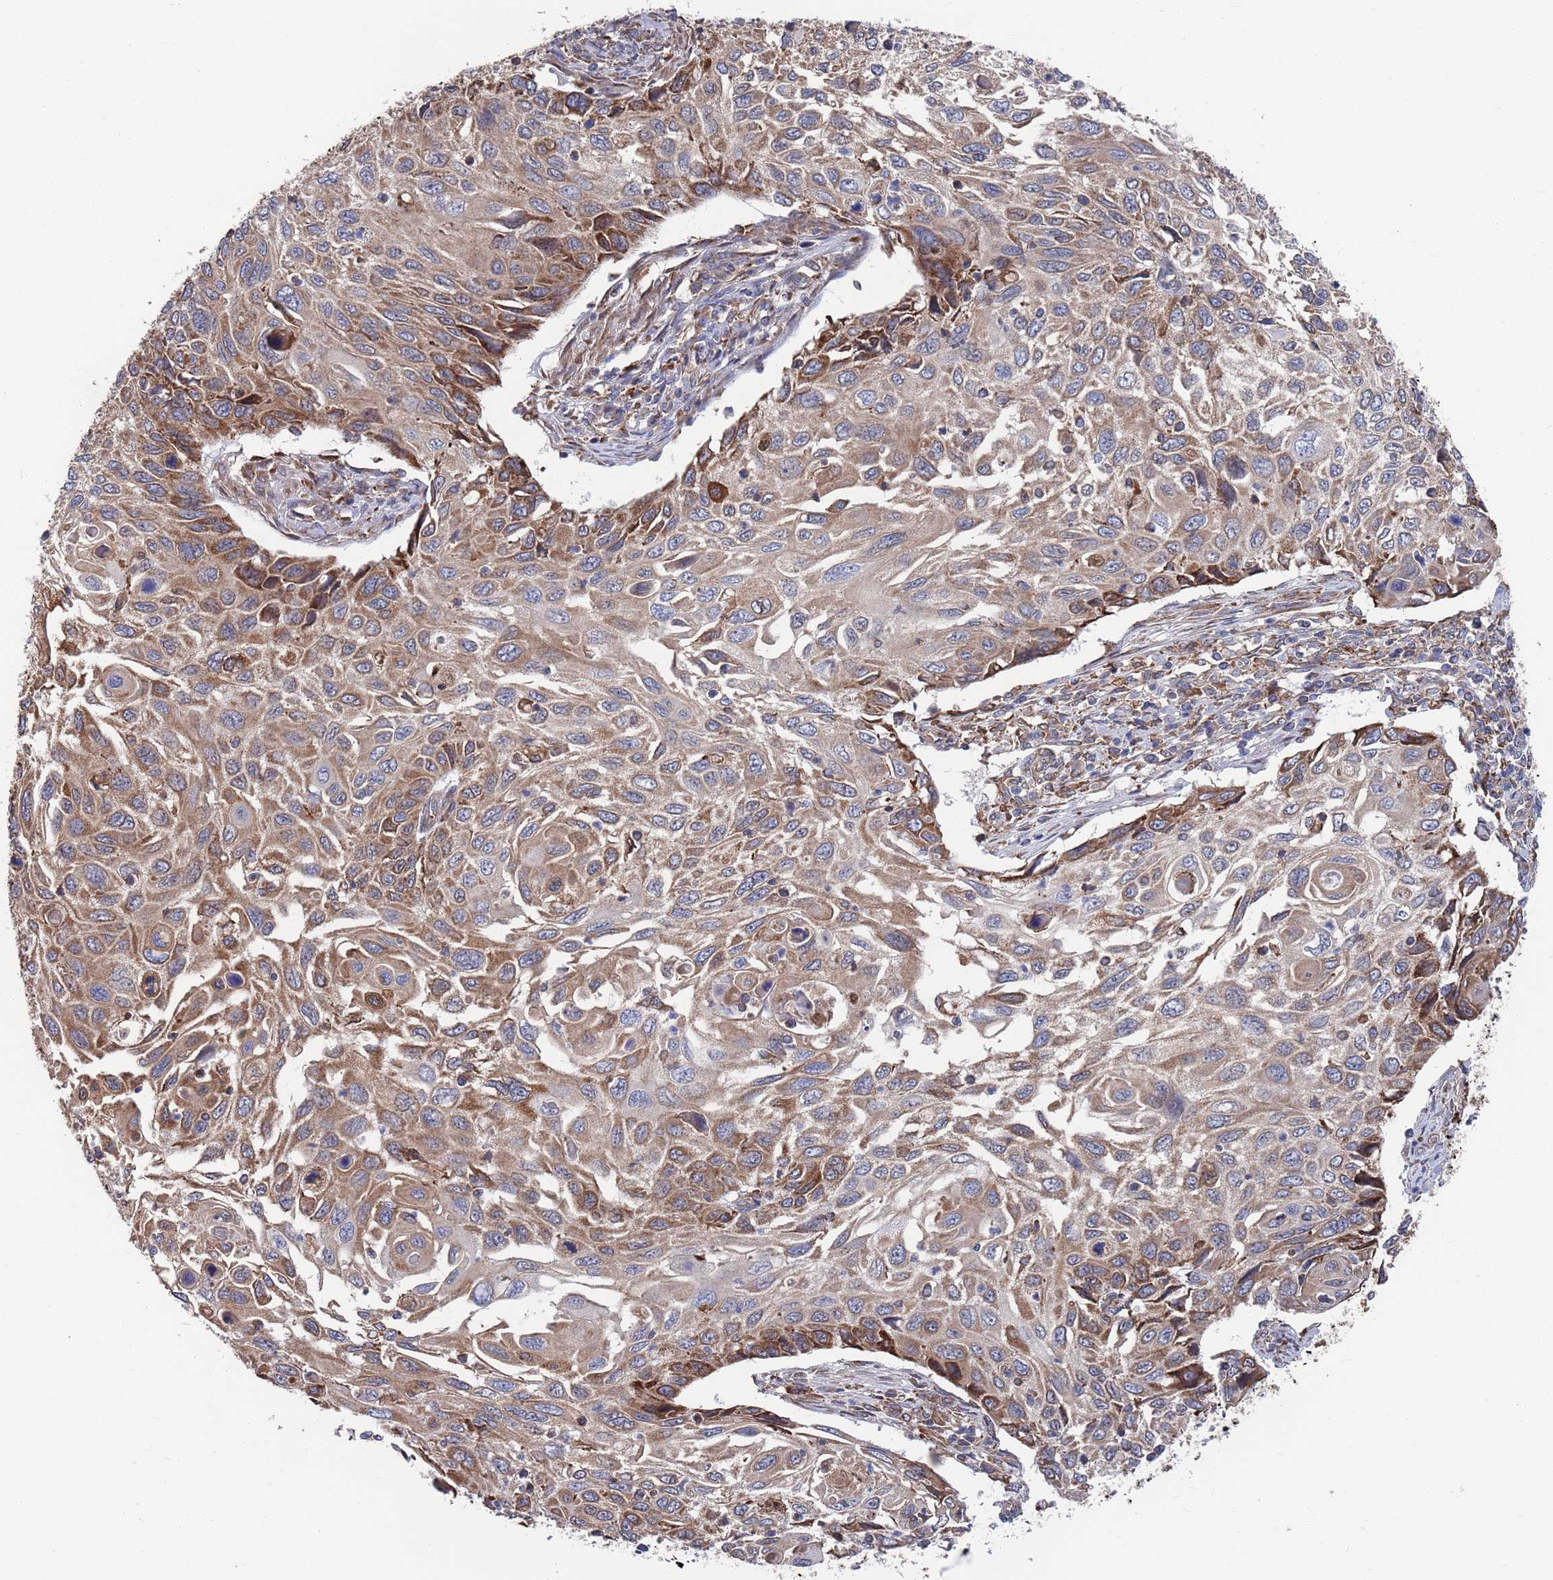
{"staining": {"intensity": "moderate", "quantity": ">75%", "location": "cytoplasmic/membranous"}, "tissue": "cervical cancer", "cell_type": "Tumor cells", "image_type": "cancer", "snomed": [{"axis": "morphology", "description": "Squamous cell carcinoma, NOS"}, {"axis": "topography", "description": "Cervix"}], "caption": "Brown immunohistochemical staining in human squamous cell carcinoma (cervical) reveals moderate cytoplasmic/membranous expression in about >75% of tumor cells. Using DAB (brown) and hematoxylin (blue) stains, captured at high magnification using brightfield microscopy.", "gene": "GID8", "patient": {"sex": "female", "age": 70}}